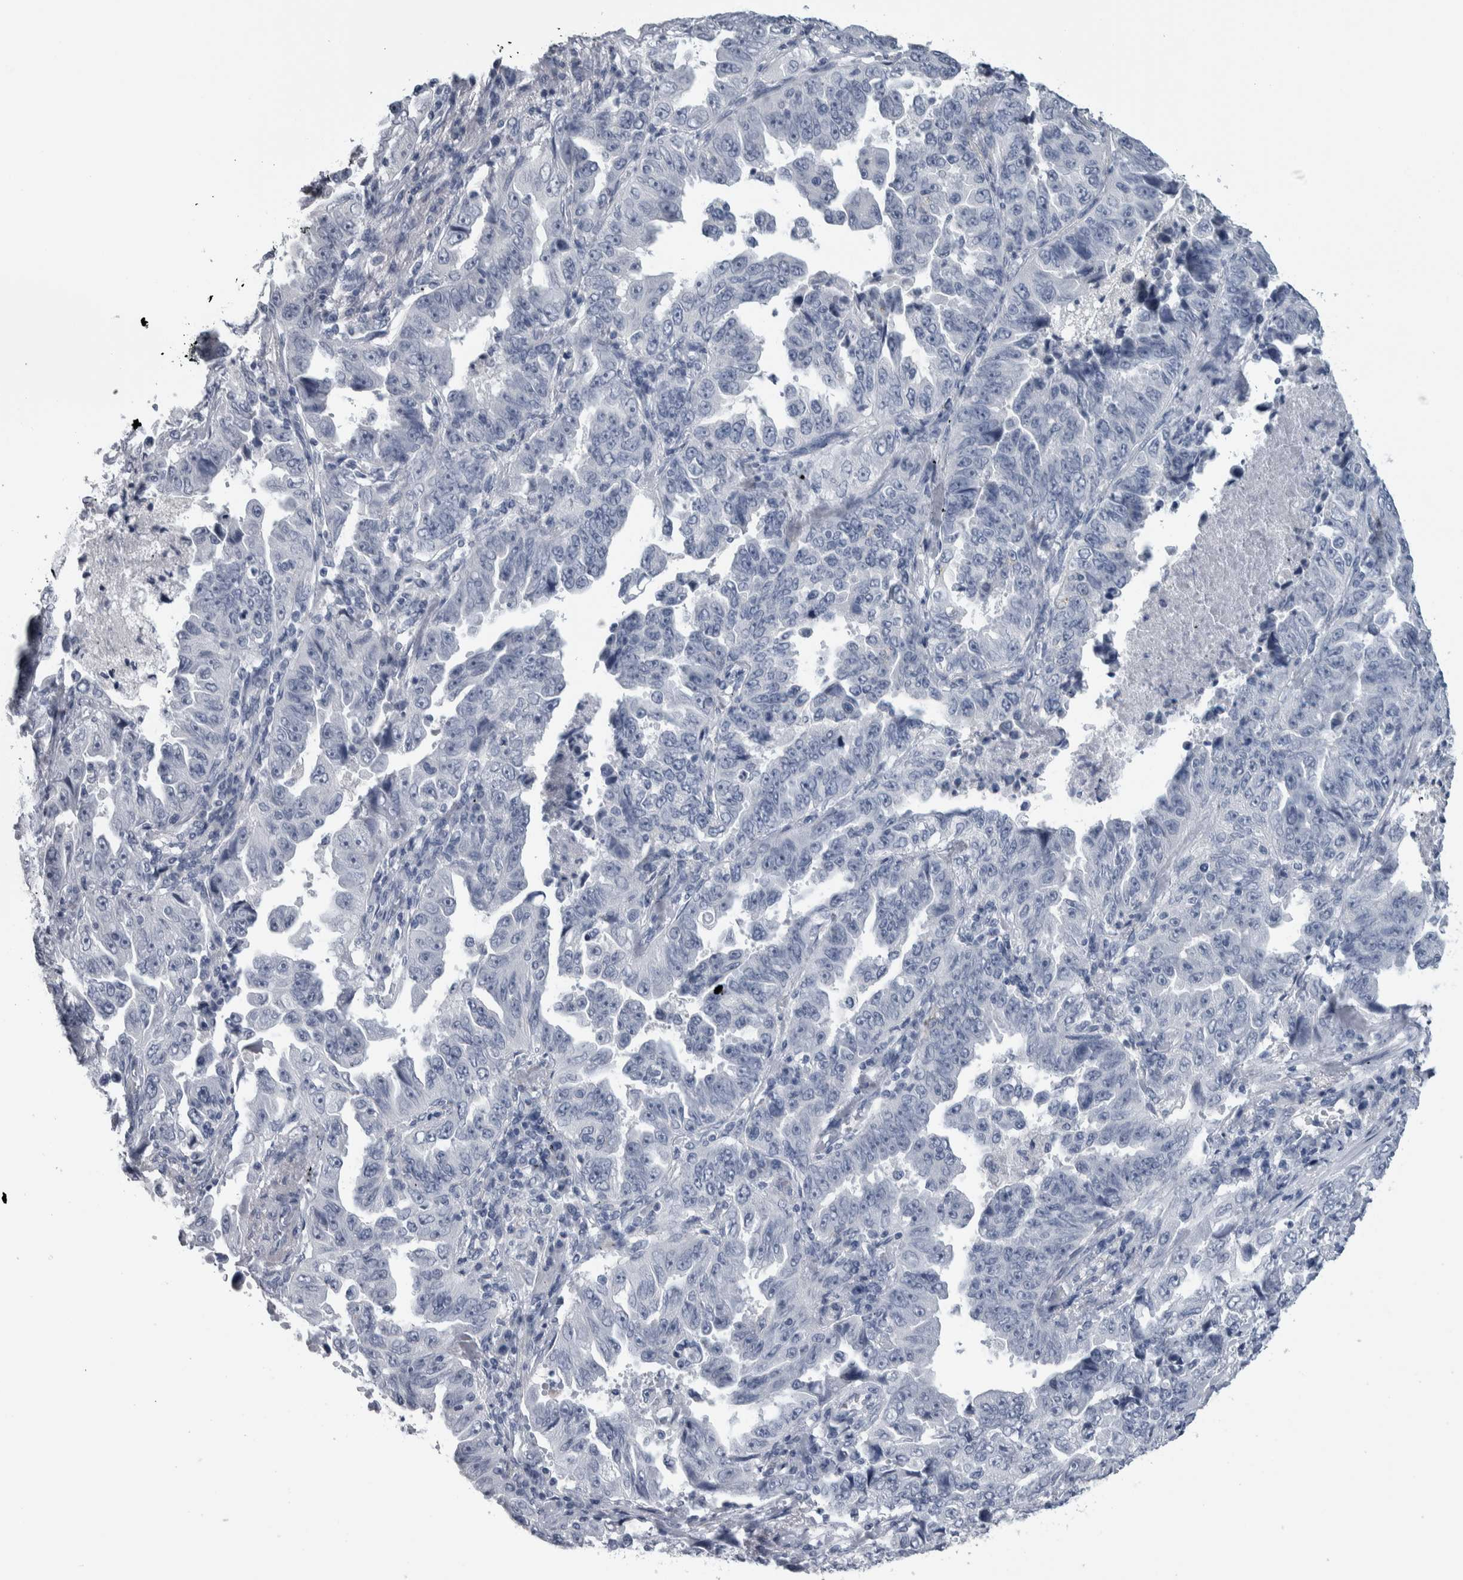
{"staining": {"intensity": "negative", "quantity": "none", "location": "none"}, "tissue": "lung cancer", "cell_type": "Tumor cells", "image_type": "cancer", "snomed": [{"axis": "morphology", "description": "Adenocarcinoma, NOS"}, {"axis": "topography", "description": "Lung"}], "caption": "This is a histopathology image of immunohistochemistry (IHC) staining of lung adenocarcinoma, which shows no staining in tumor cells.", "gene": "CDH17", "patient": {"sex": "female", "age": 51}}